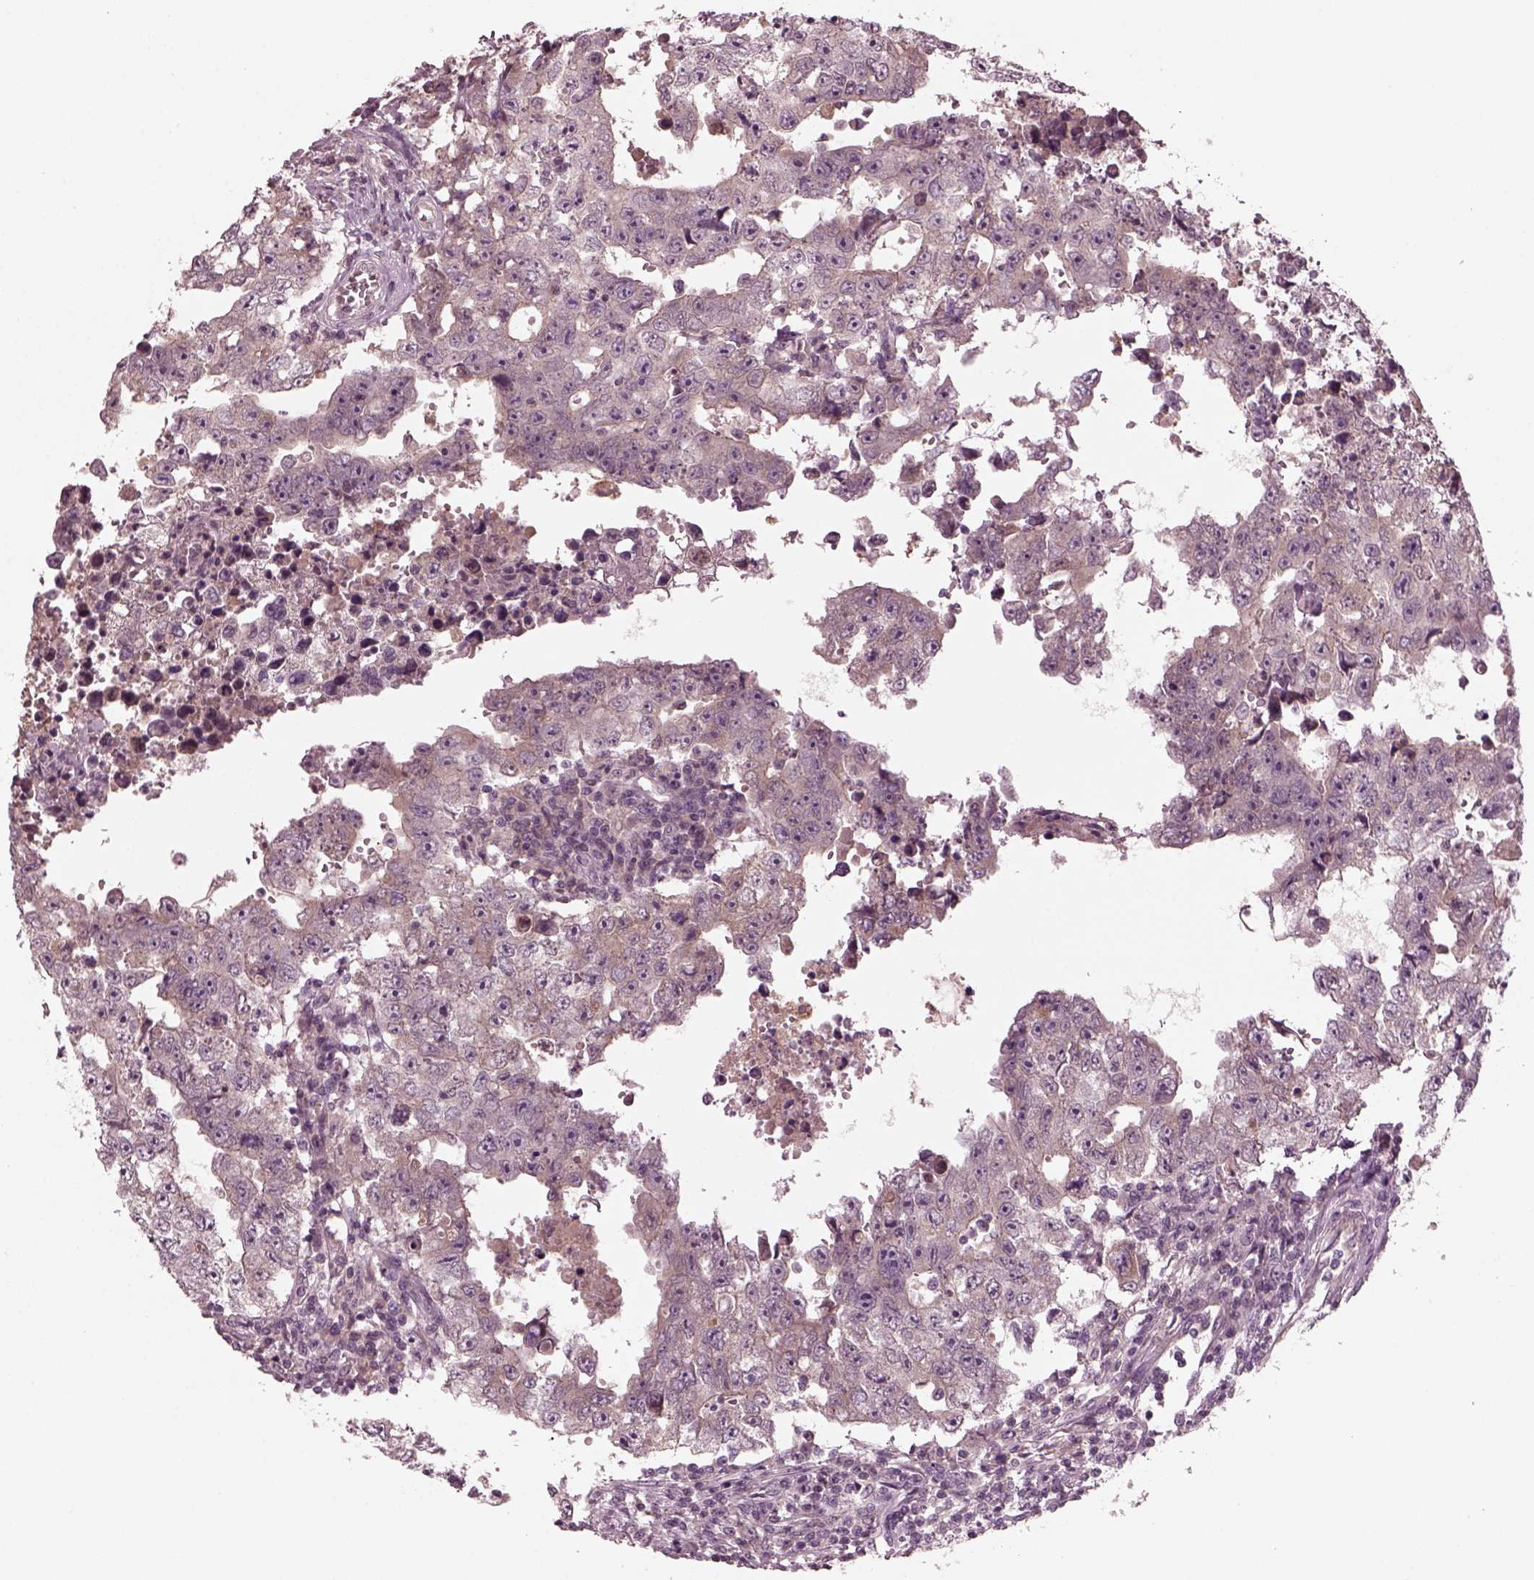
{"staining": {"intensity": "moderate", "quantity": "<25%", "location": "cytoplasmic/membranous"}, "tissue": "testis cancer", "cell_type": "Tumor cells", "image_type": "cancer", "snomed": [{"axis": "morphology", "description": "Carcinoma, Embryonal, NOS"}, {"axis": "topography", "description": "Testis"}], "caption": "Immunohistochemistry (IHC) histopathology image of neoplastic tissue: embryonal carcinoma (testis) stained using immunohistochemistry exhibits low levels of moderate protein expression localized specifically in the cytoplasmic/membranous of tumor cells, appearing as a cytoplasmic/membranous brown color.", "gene": "PORCN", "patient": {"sex": "male", "age": 36}}